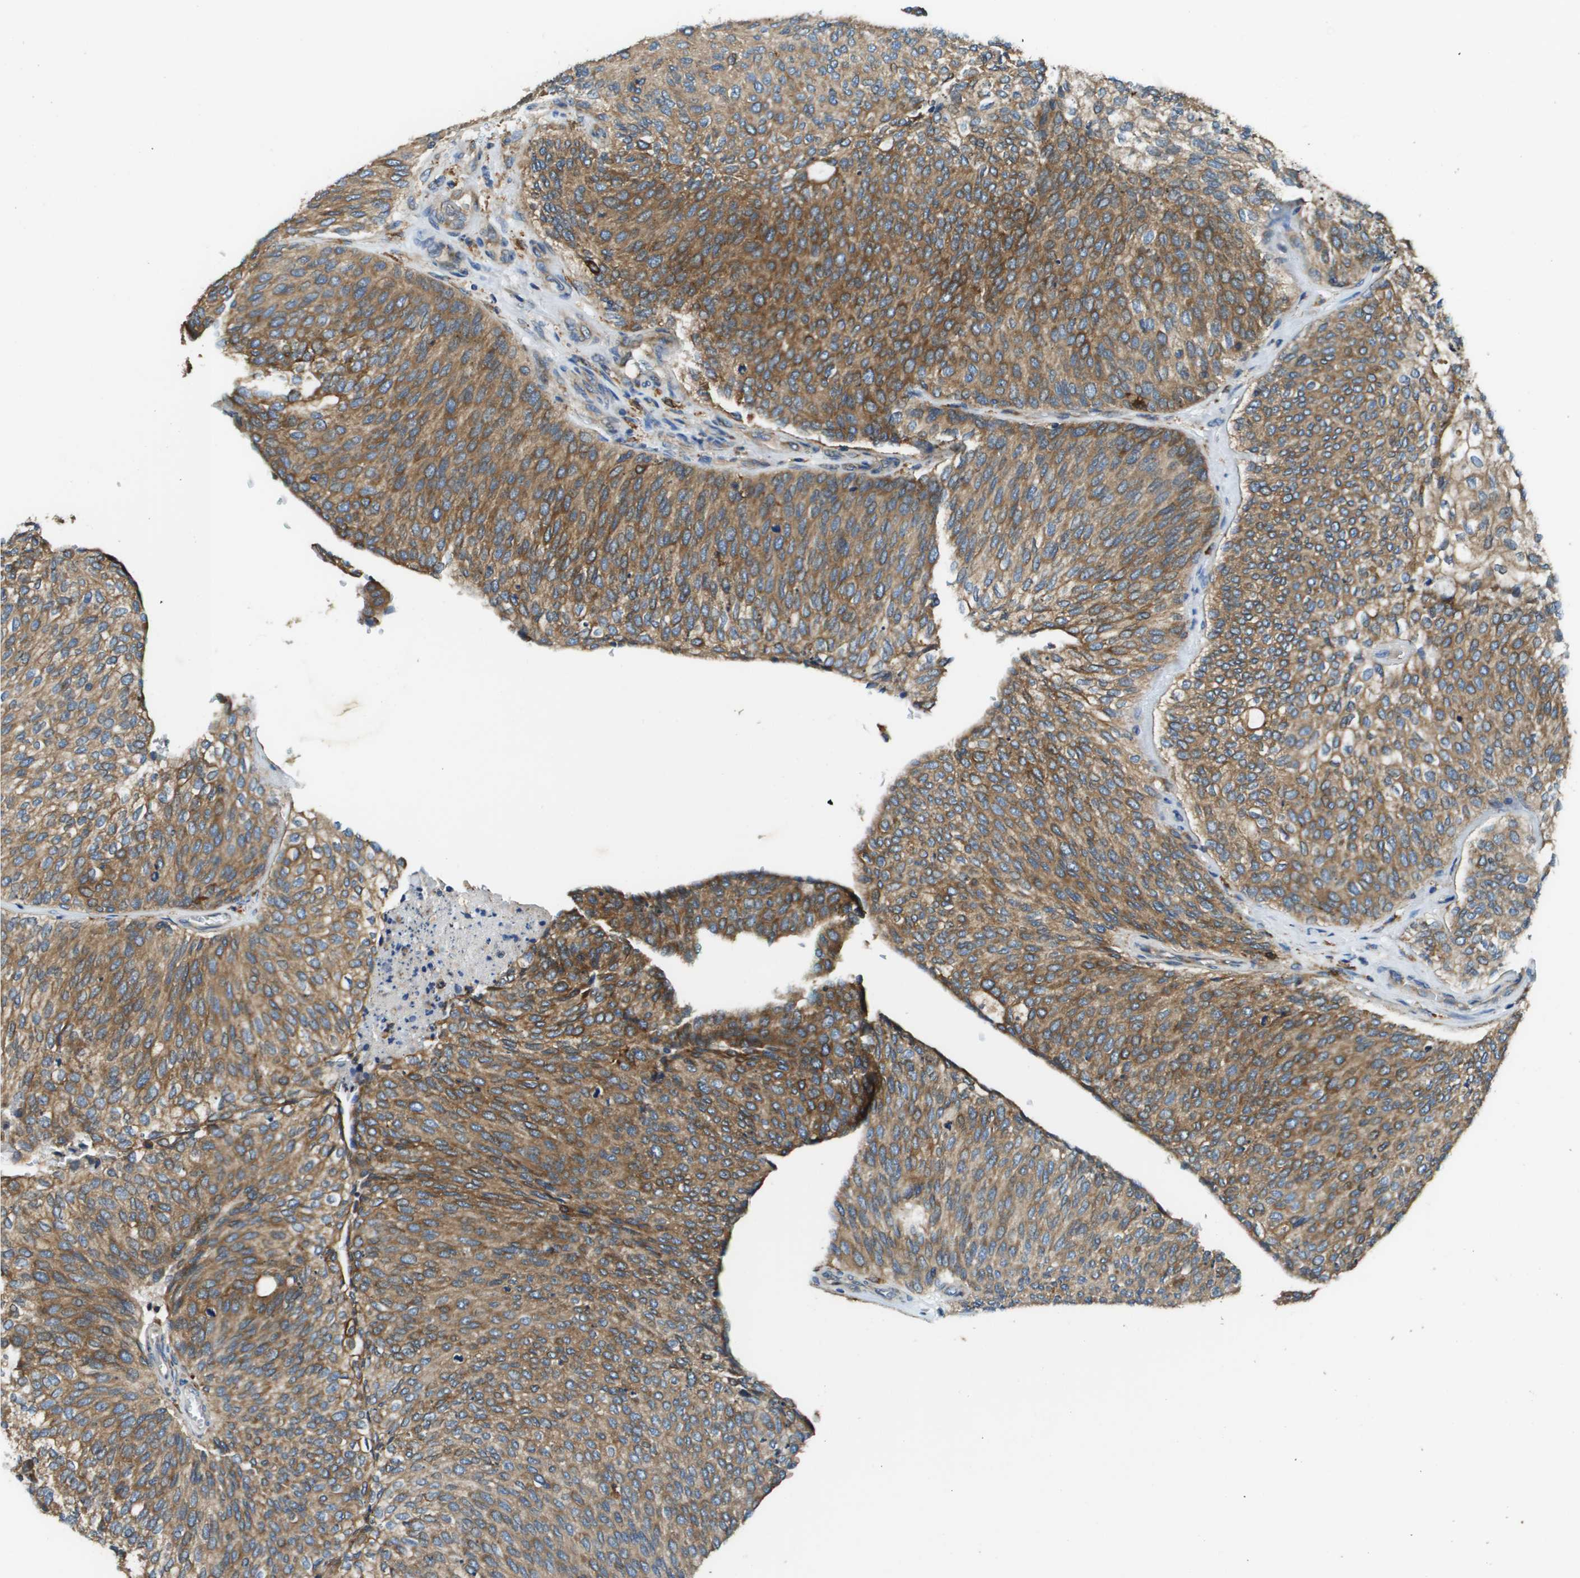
{"staining": {"intensity": "moderate", "quantity": ">75%", "location": "cytoplasmic/membranous"}, "tissue": "urothelial cancer", "cell_type": "Tumor cells", "image_type": "cancer", "snomed": [{"axis": "morphology", "description": "Urothelial carcinoma, Low grade"}, {"axis": "topography", "description": "Urinary bladder"}], "caption": "Immunohistochemistry staining of urothelial cancer, which demonstrates medium levels of moderate cytoplasmic/membranous expression in approximately >75% of tumor cells indicating moderate cytoplasmic/membranous protein expression. The staining was performed using DAB (brown) for protein detection and nuclei were counterstained in hematoxylin (blue).", "gene": "CNPY3", "patient": {"sex": "female", "age": 79}}